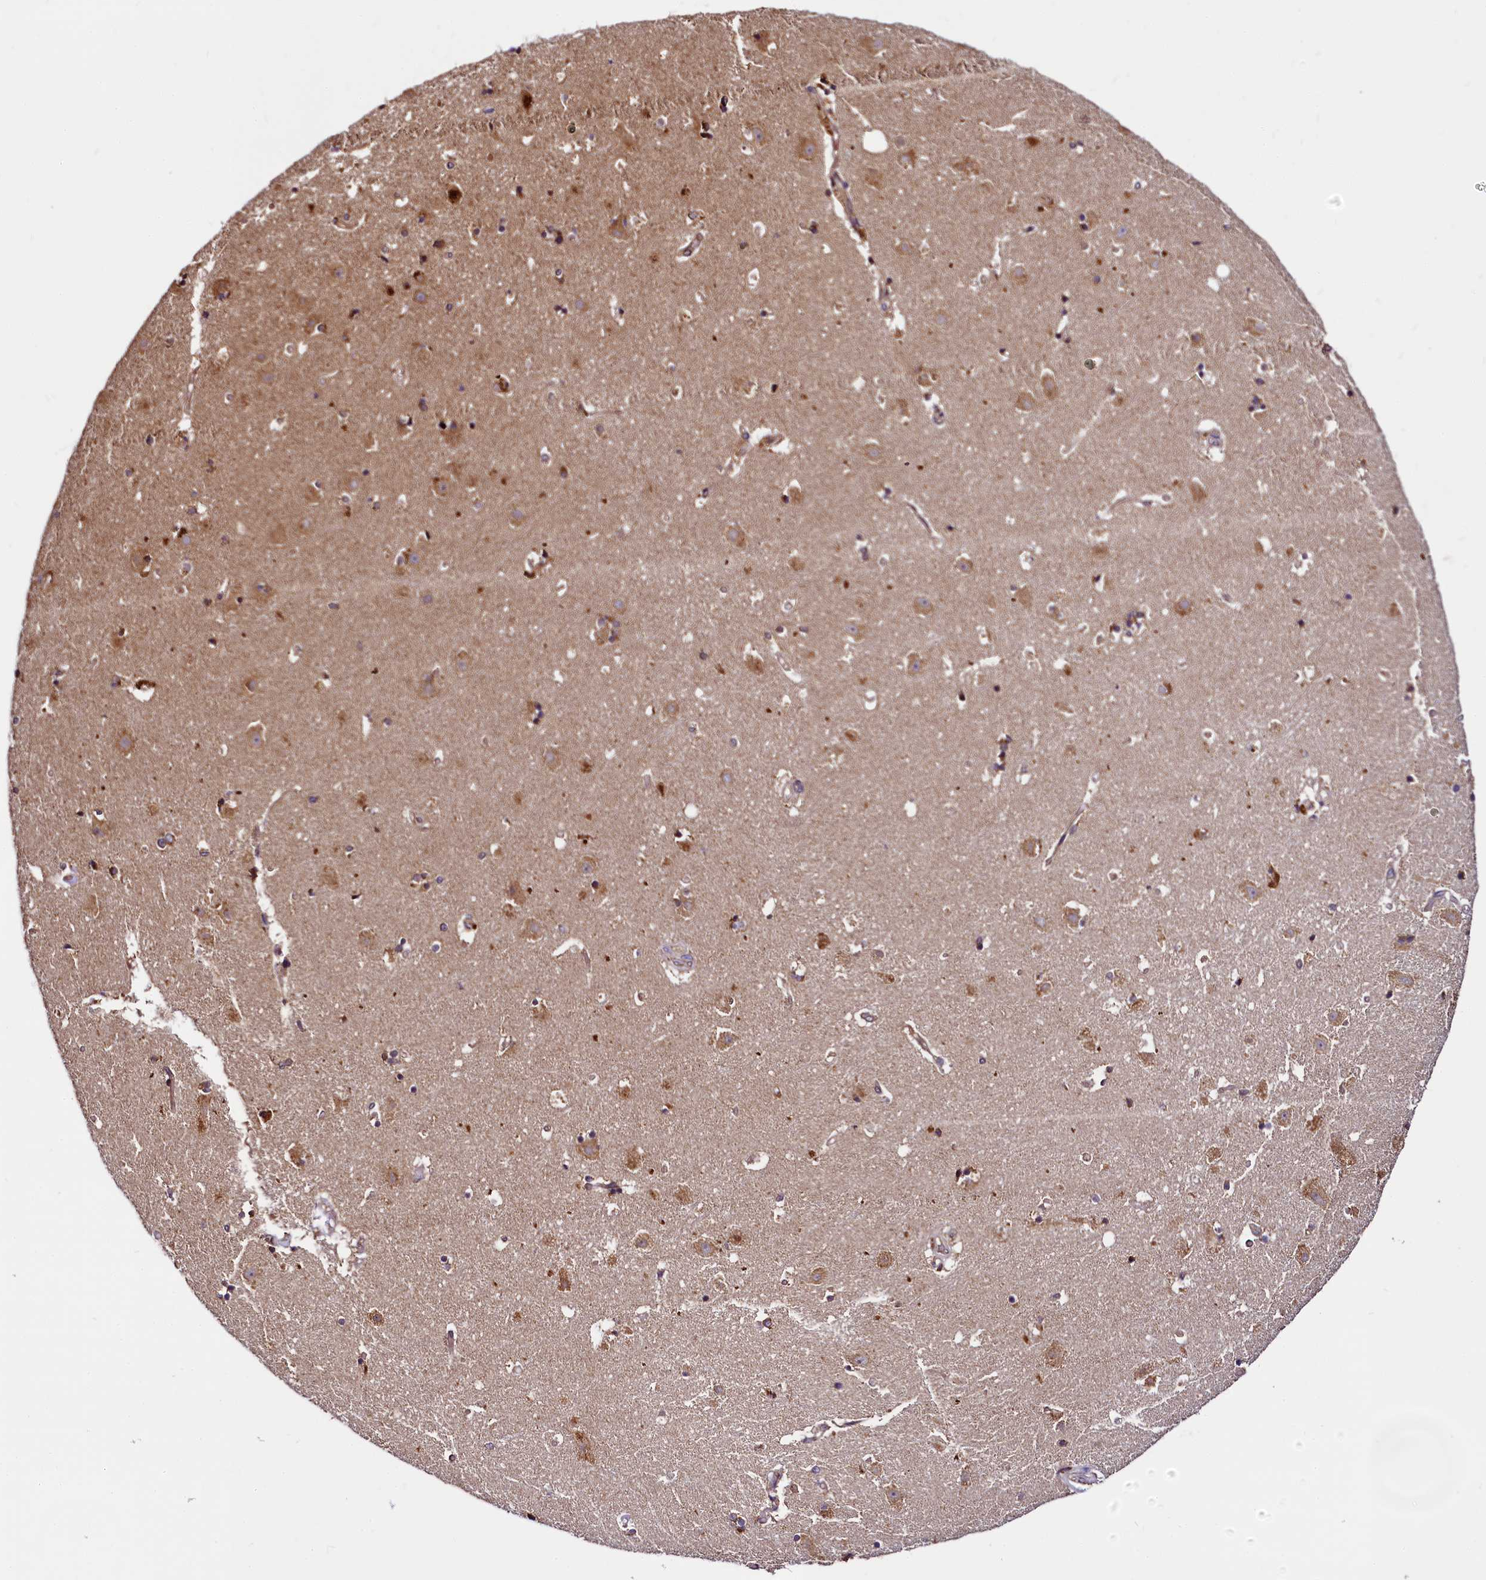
{"staining": {"intensity": "moderate", "quantity": "<25%", "location": "cytoplasmic/membranous"}, "tissue": "hippocampus", "cell_type": "Glial cells", "image_type": "normal", "snomed": [{"axis": "morphology", "description": "Normal tissue, NOS"}, {"axis": "topography", "description": "Hippocampus"}], "caption": "Moderate cytoplasmic/membranous expression is appreciated in approximately <25% of glial cells in benign hippocampus. Nuclei are stained in blue.", "gene": "UFM1", "patient": {"sex": "female", "age": 52}}